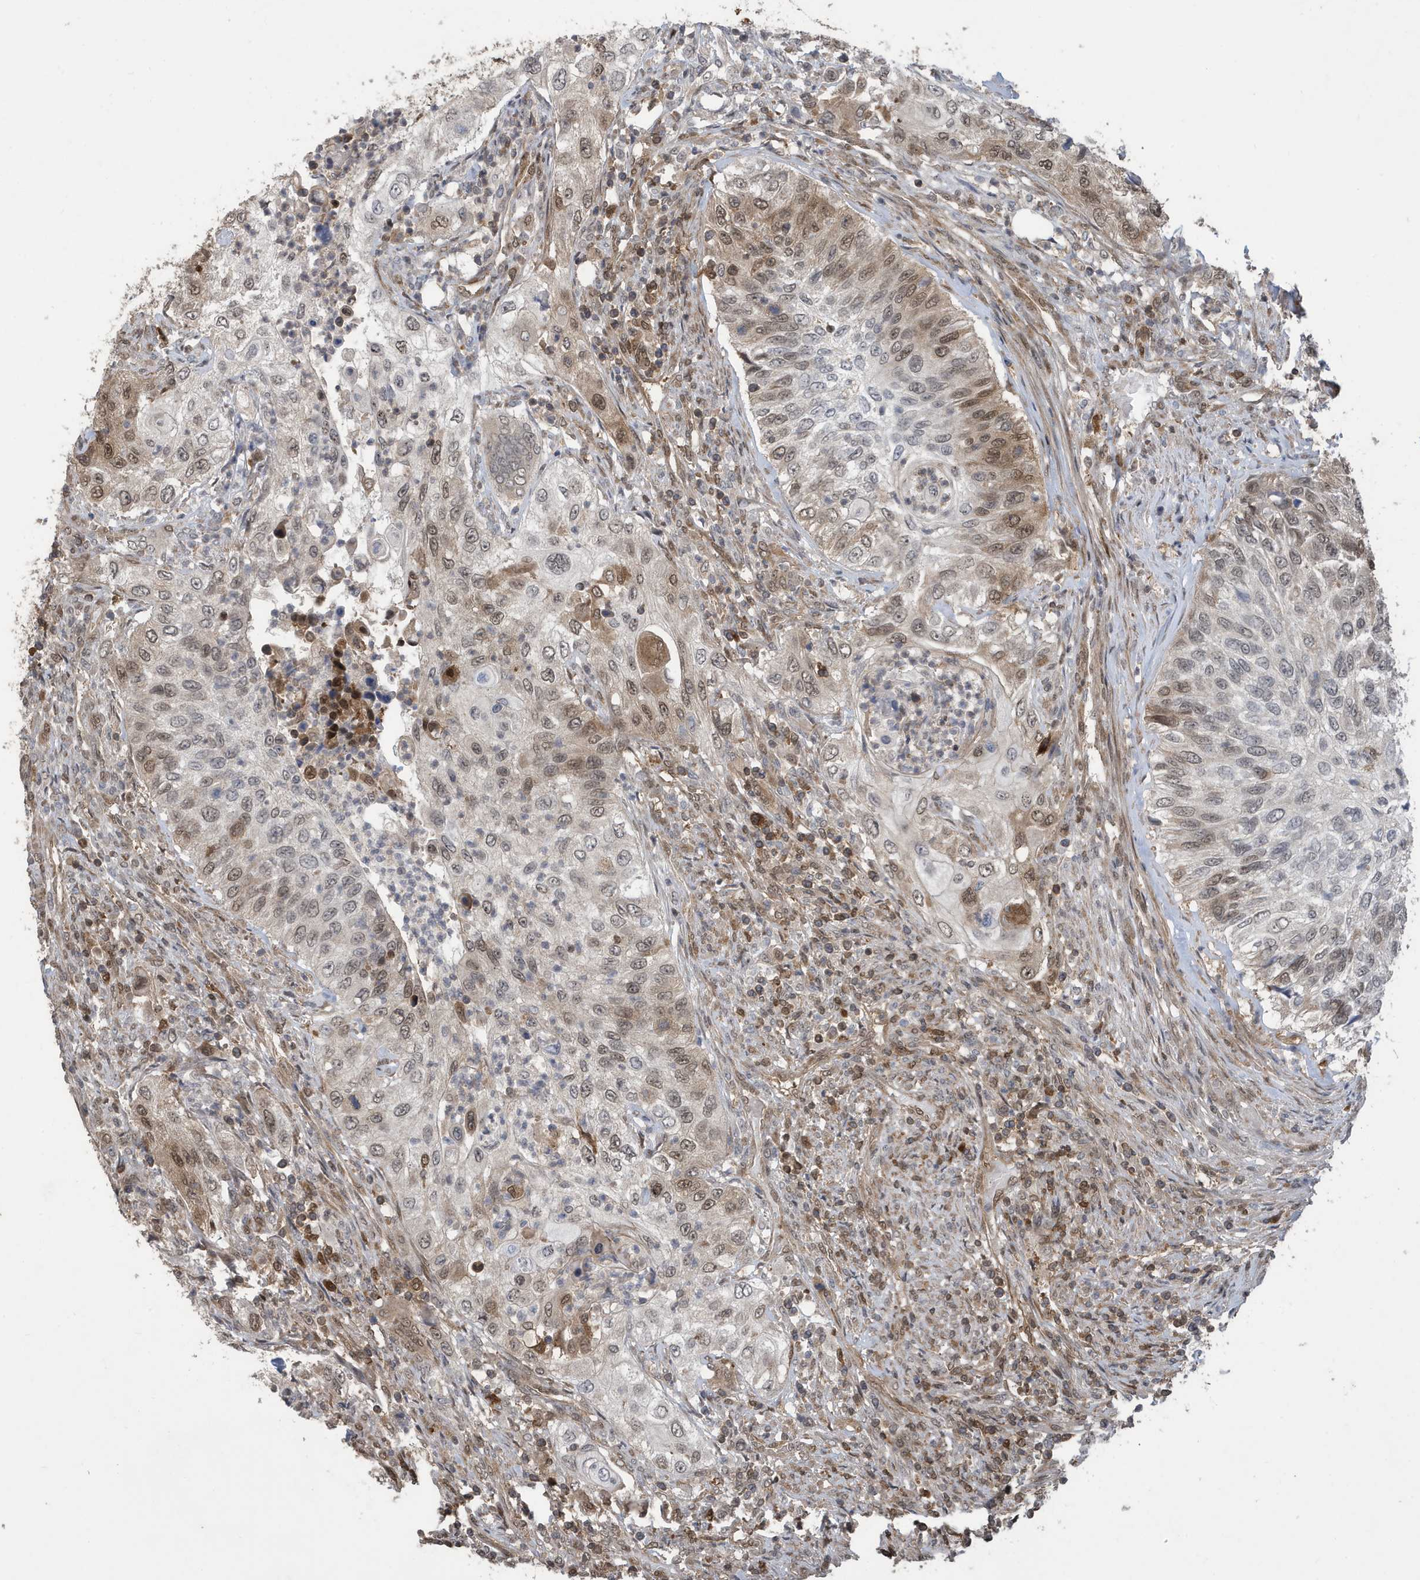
{"staining": {"intensity": "moderate", "quantity": "25%-75%", "location": "nuclear"}, "tissue": "urothelial cancer", "cell_type": "Tumor cells", "image_type": "cancer", "snomed": [{"axis": "morphology", "description": "Urothelial carcinoma, High grade"}, {"axis": "topography", "description": "Urinary bladder"}], "caption": "IHC micrograph of neoplastic tissue: urothelial cancer stained using IHC demonstrates medium levels of moderate protein expression localized specifically in the nuclear of tumor cells, appearing as a nuclear brown color.", "gene": "UBQLN1", "patient": {"sex": "female", "age": 60}}